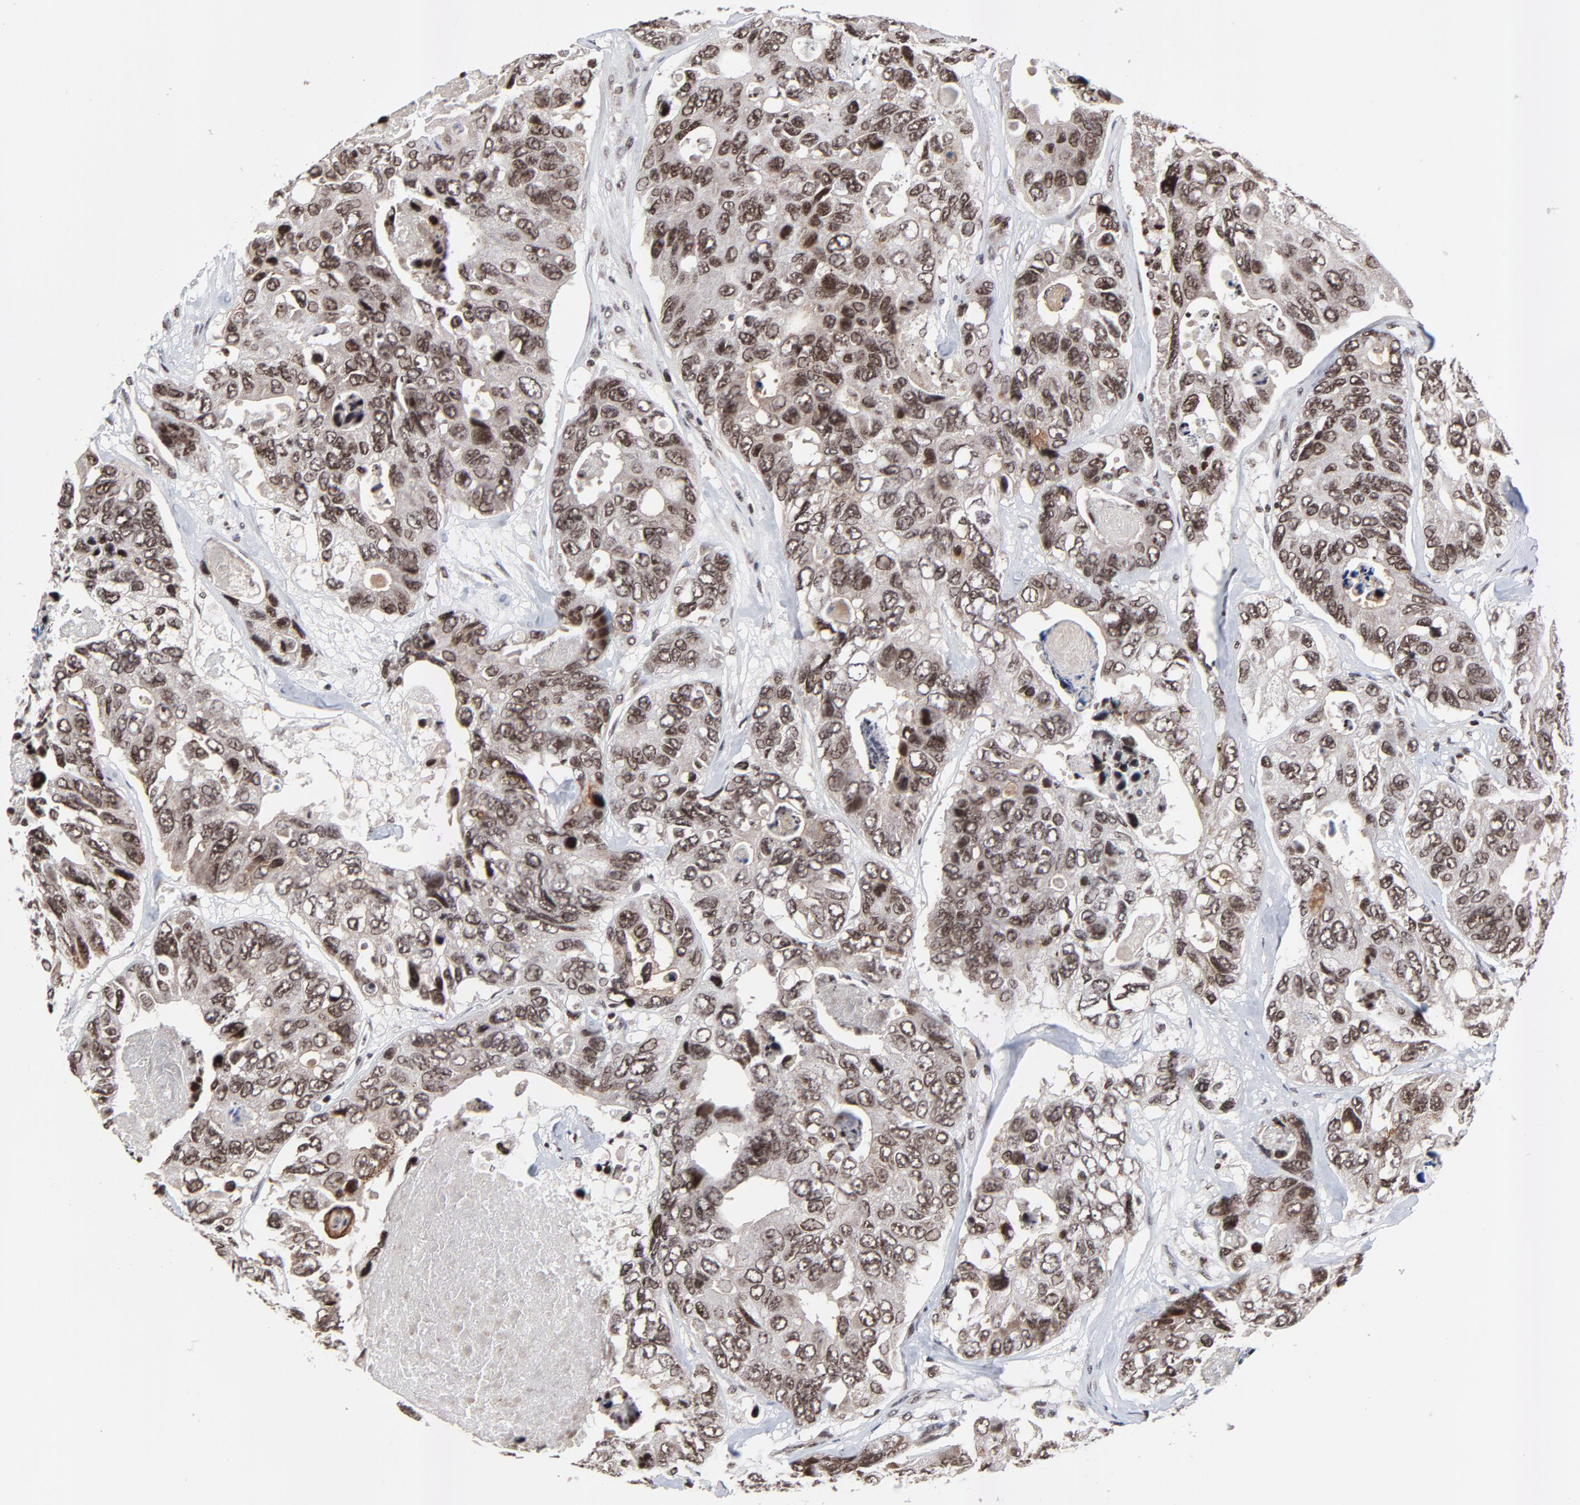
{"staining": {"intensity": "strong", "quantity": ">75%", "location": "cytoplasmic/membranous,nuclear"}, "tissue": "colorectal cancer", "cell_type": "Tumor cells", "image_type": "cancer", "snomed": [{"axis": "morphology", "description": "Adenocarcinoma, NOS"}, {"axis": "topography", "description": "Colon"}], "caption": "There is high levels of strong cytoplasmic/membranous and nuclear staining in tumor cells of adenocarcinoma (colorectal), as demonstrated by immunohistochemical staining (brown color).", "gene": "ZNF777", "patient": {"sex": "female", "age": 86}}